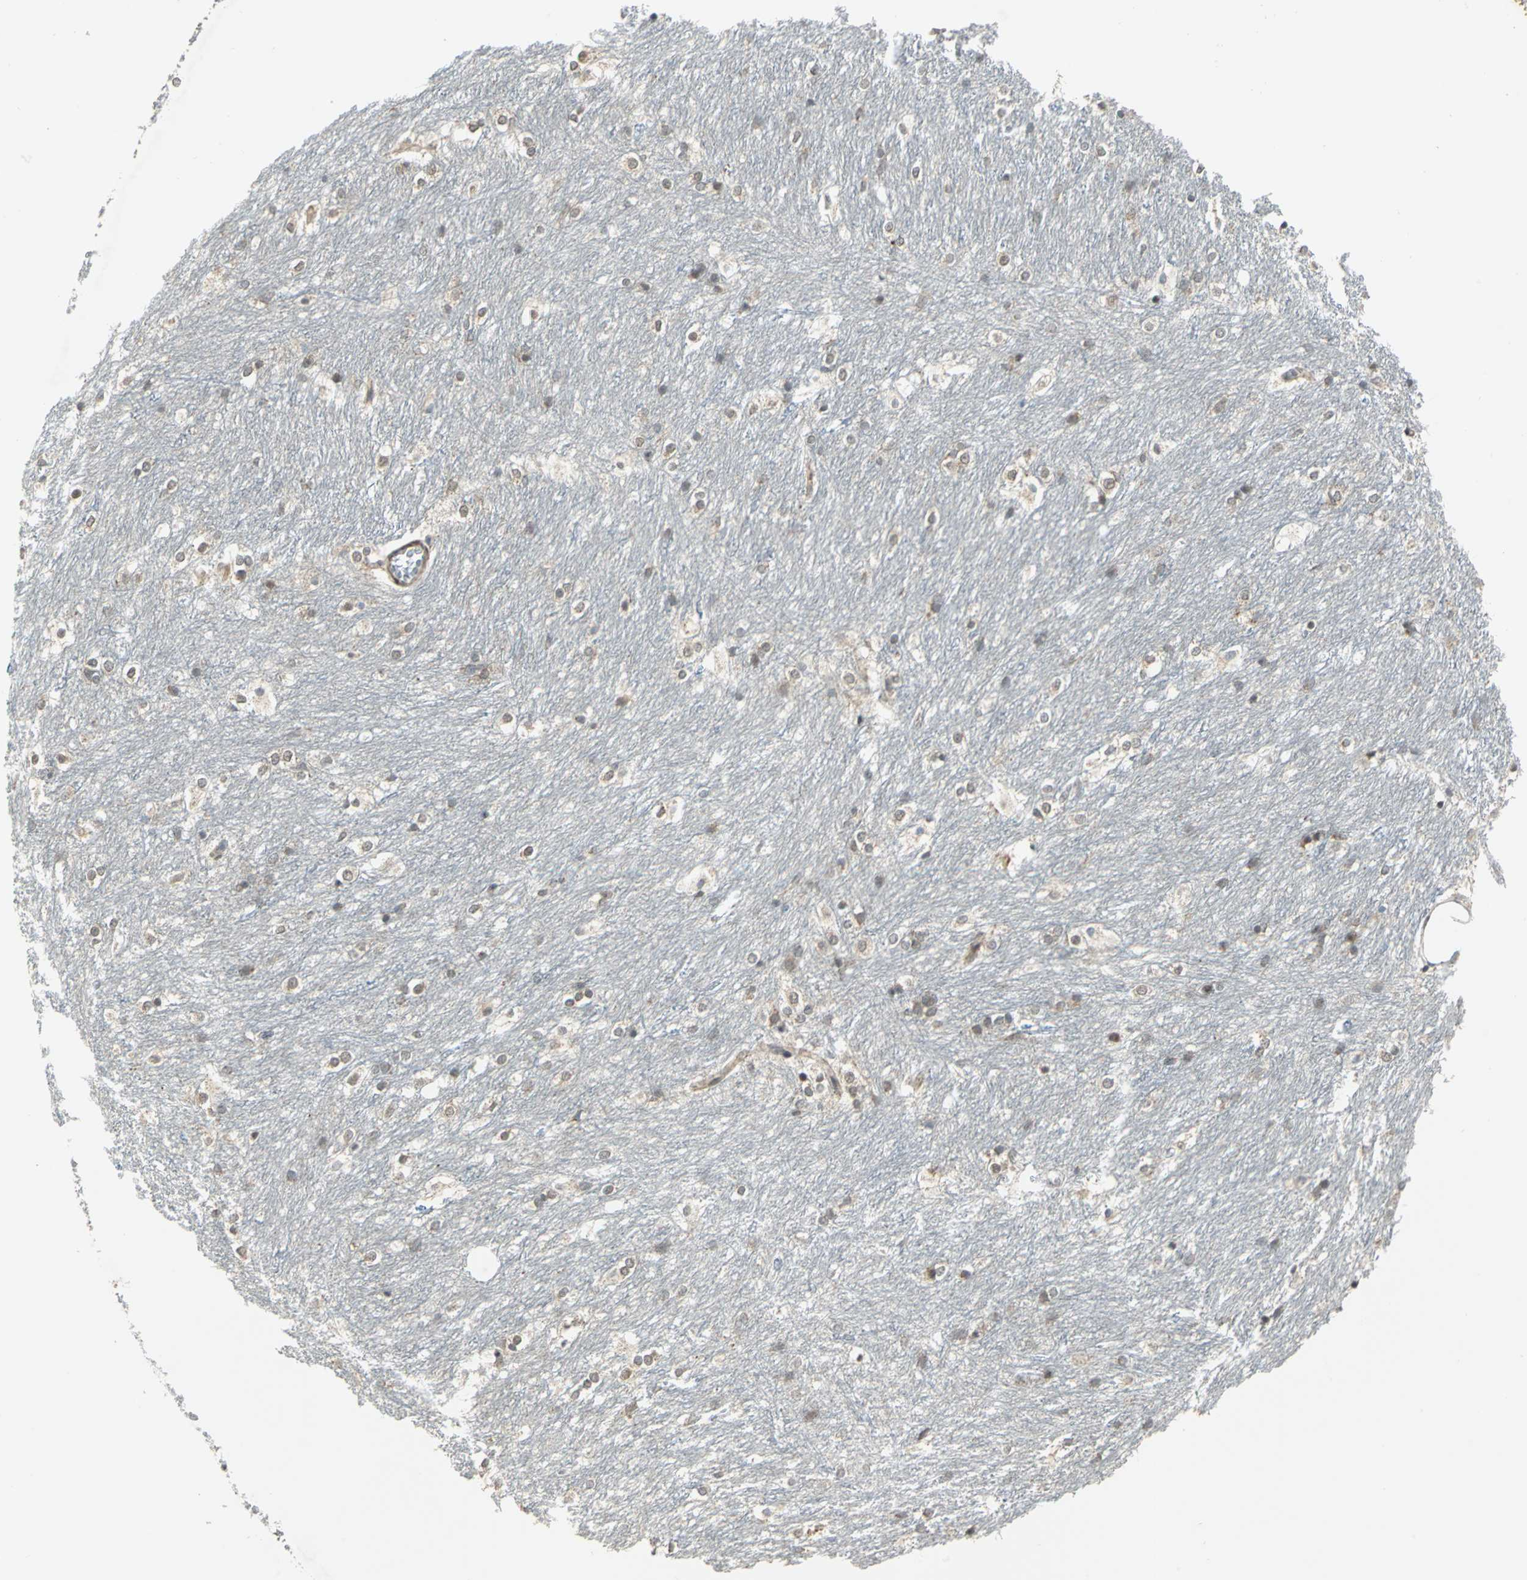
{"staining": {"intensity": "moderate", "quantity": "25%-75%", "location": "cytoplasmic/membranous,nuclear"}, "tissue": "caudate", "cell_type": "Glial cells", "image_type": "normal", "snomed": [{"axis": "morphology", "description": "Normal tissue, NOS"}, {"axis": "topography", "description": "Lateral ventricle wall"}], "caption": "About 25%-75% of glial cells in unremarkable caudate demonstrate moderate cytoplasmic/membranous,nuclear protein staining as visualized by brown immunohistochemical staining.", "gene": "PLAGL2", "patient": {"sex": "female", "age": 19}}